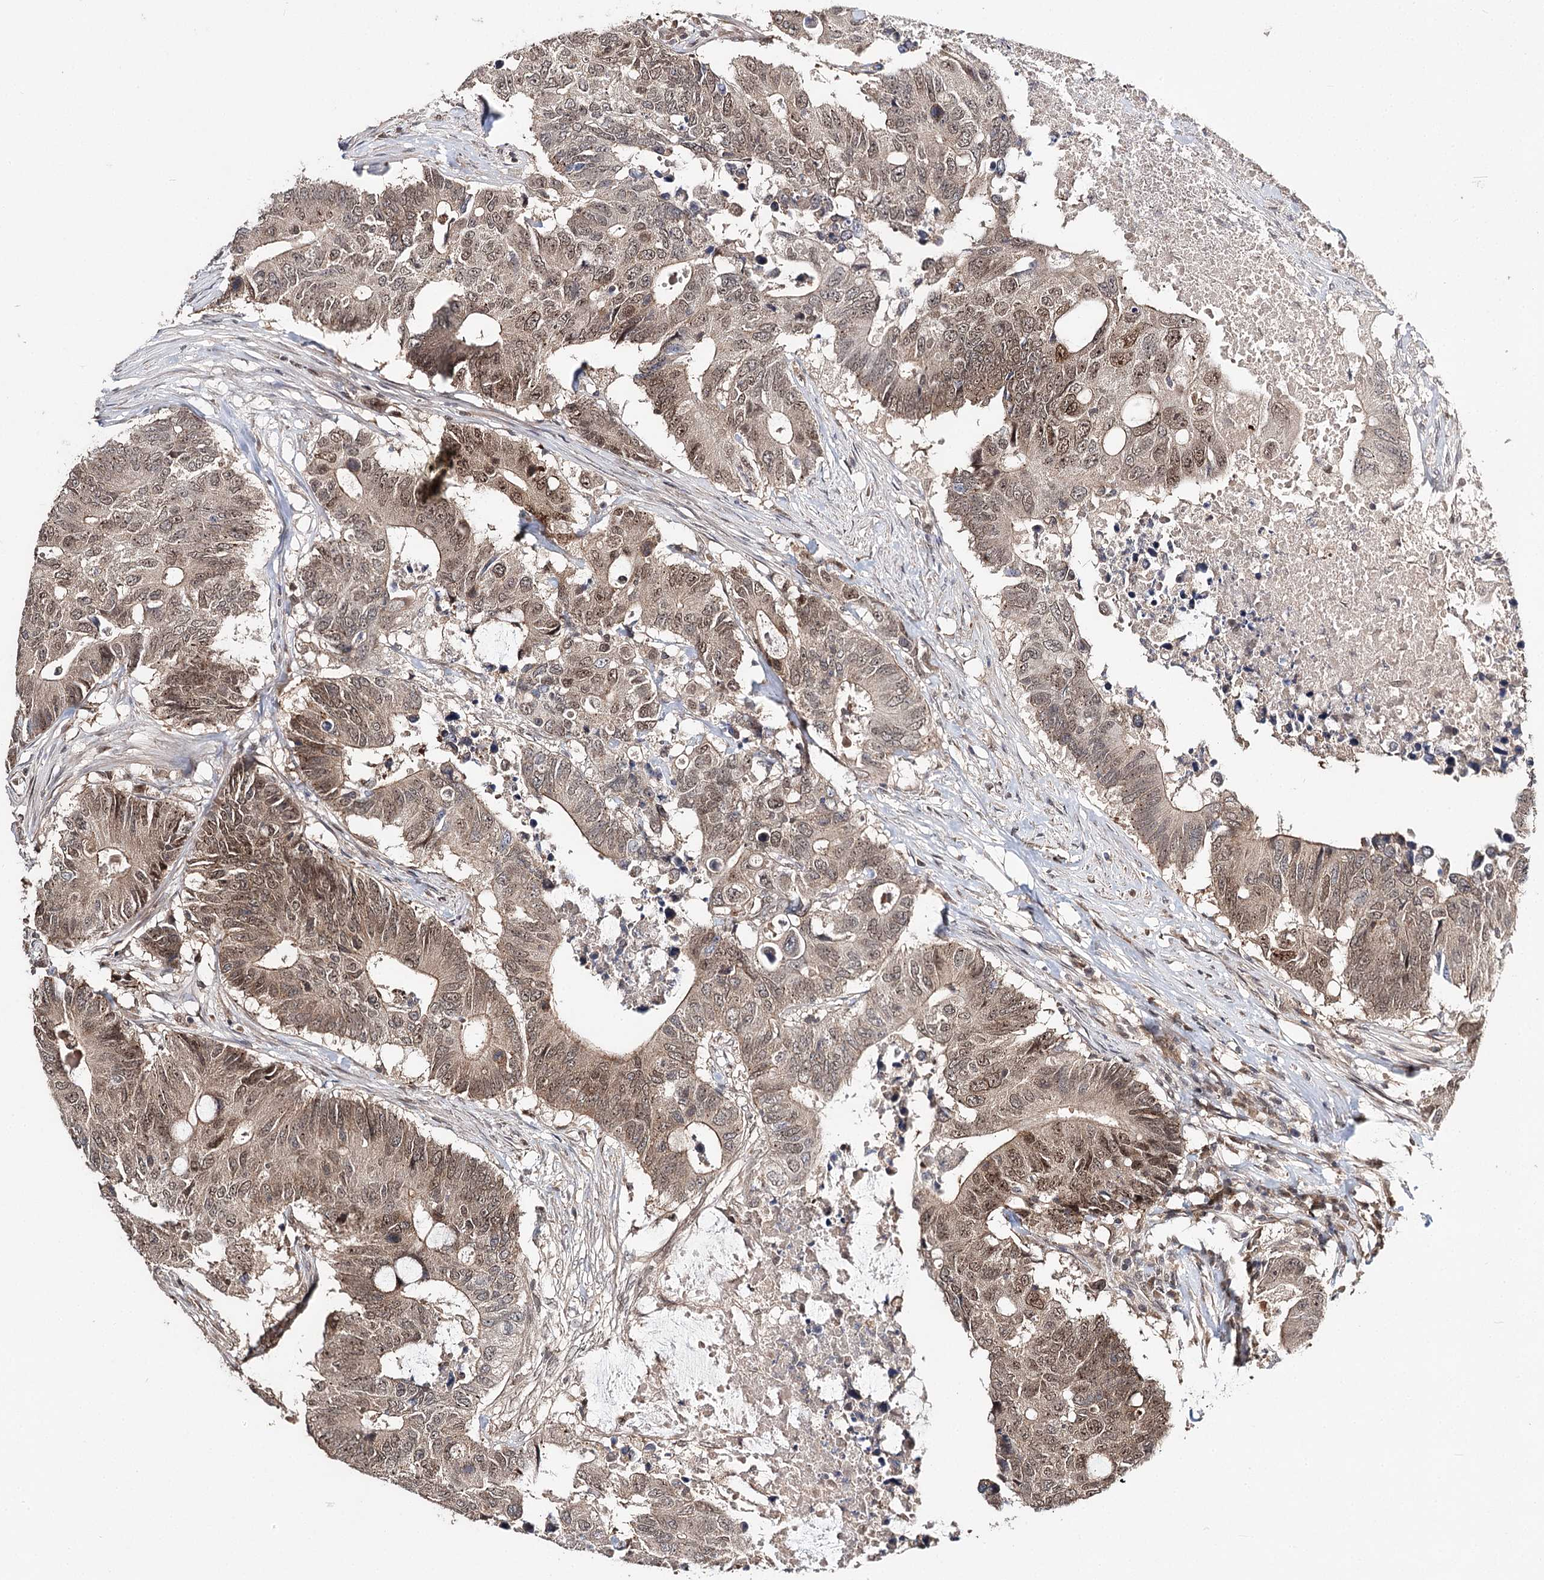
{"staining": {"intensity": "moderate", "quantity": ">75%", "location": "cytoplasmic/membranous,nuclear"}, "tissue": "colorectal cancer", "cell_type": "Tumor cells", "image_type": "cancer", "snomed": [{"axis": "morphology", "description": "Adenocarcinoma, NOS"}, {"axis": "topography", "description": "Colon"}], "caption": "Human colorectal cancer stained with a brown dye shows moderate cytoplasmic/membranous and nuclear positive staining in approximately >75% of tumor cells.", "gene": "NOPCHAP1", "patient": {"sex": "male", "age": 71}}